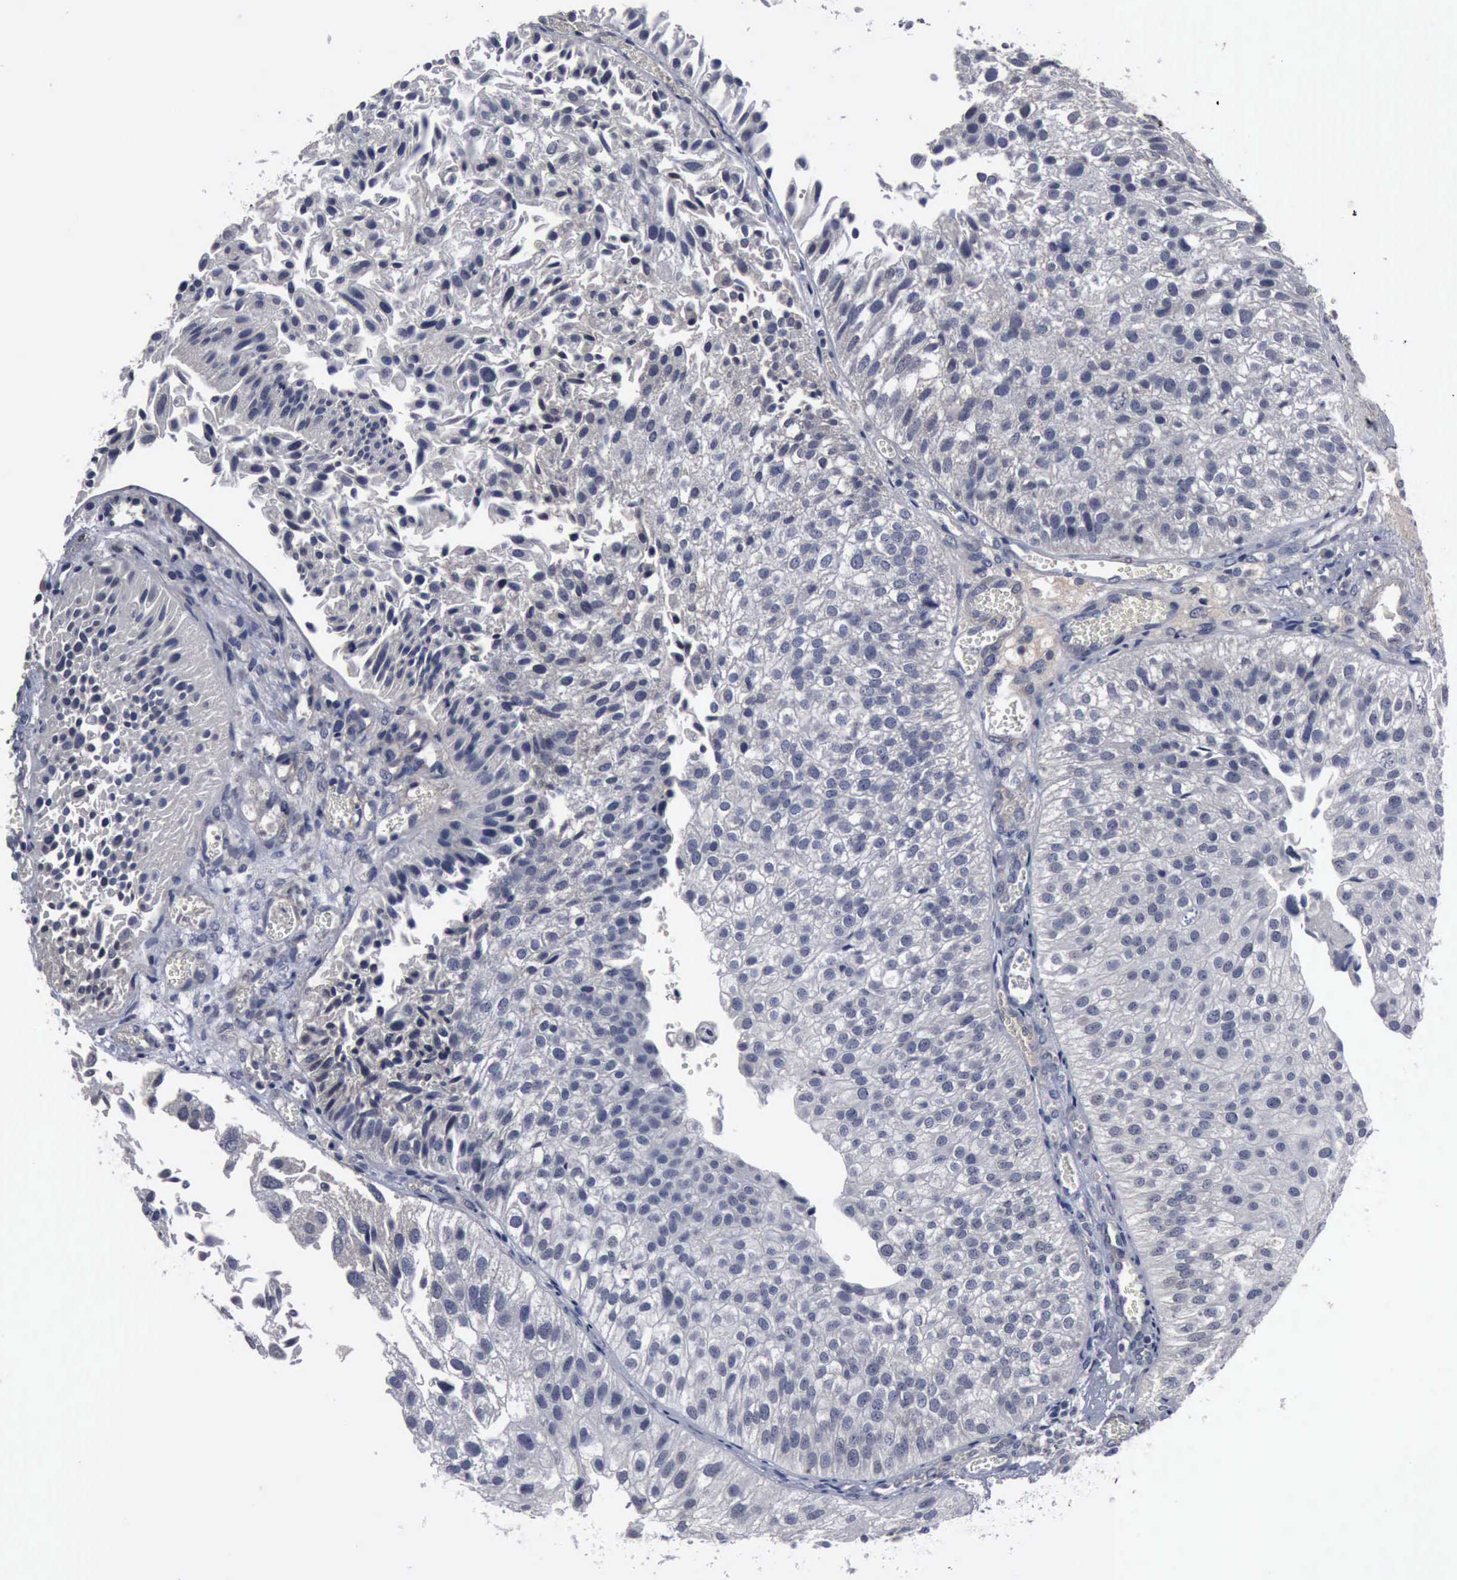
{"staining": {"intensity": "negative", "quantity": "none", "location": "none"}, "tissue": "urothelial cancer", "cell_type": "Tumor cells", "image_type": "cancer", "snomed": [{"axis": "morphology", "description": "Urothelial carcinoma, Low grade"}, {"axis": "topography", "description": "Urinary bladder"}], "caption": "This is an immunohistochemistry (IHC) image of low-grade urothelial carcinoma. There is no expression in tumor cells.", "gene": "MYO18B", "patient": {"sex": "female", "age": 89}}